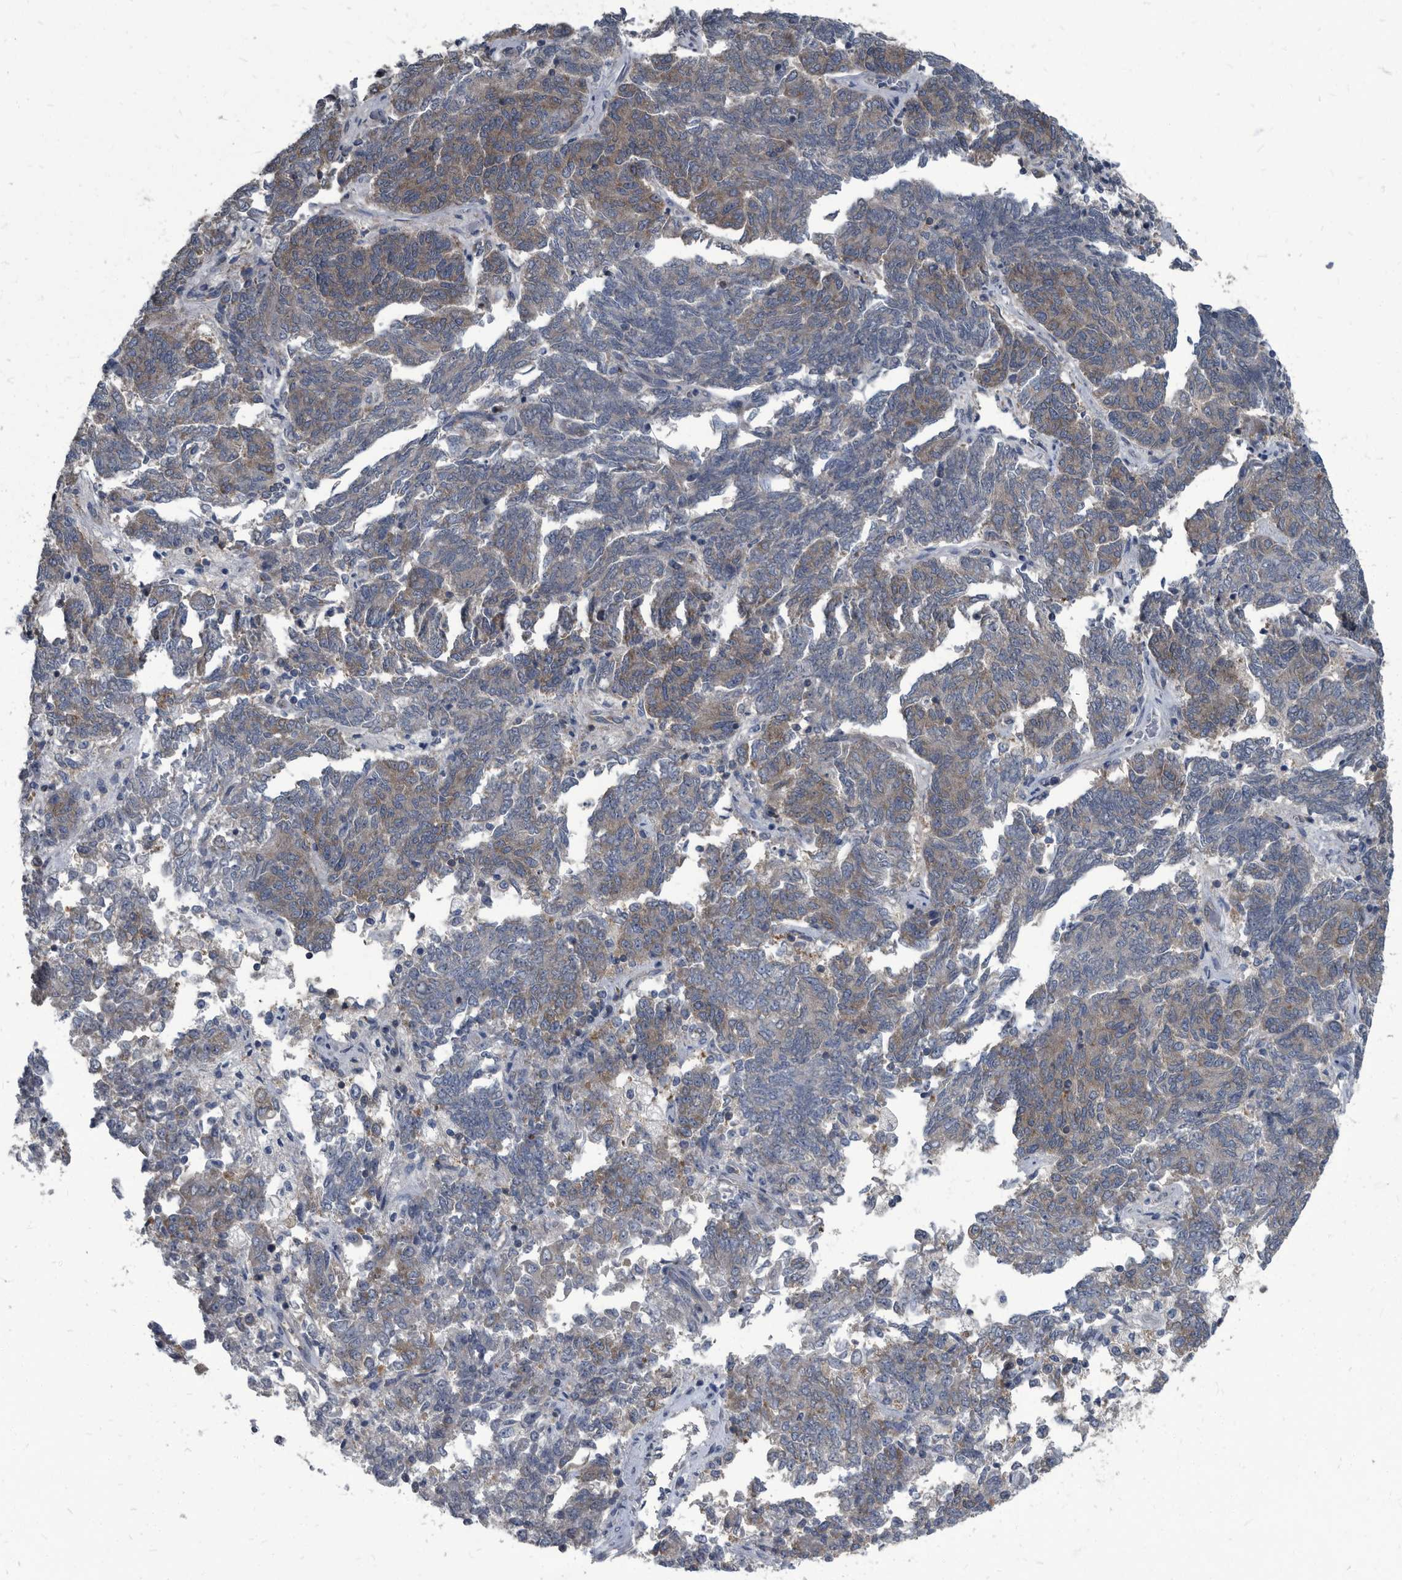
{"staining": {"intensity": "weak", "quantity": "<25%", "location": "cytoplasmic/membranous"}, "tissue": "endometrial cancer", "cell_type": "Tumor cells", "image_type": "cancer", "snomed": [{"axis": "morphology", "description": "Adenocarcinoma, NOS"}, {"axis": "topography", "description": "Endometrium"}], "caption": "IHC of human endometrial cancer reveals no staining in tumor cells.", "gene": "CDV3", "patient": {"sex": "female", "age": 80}}